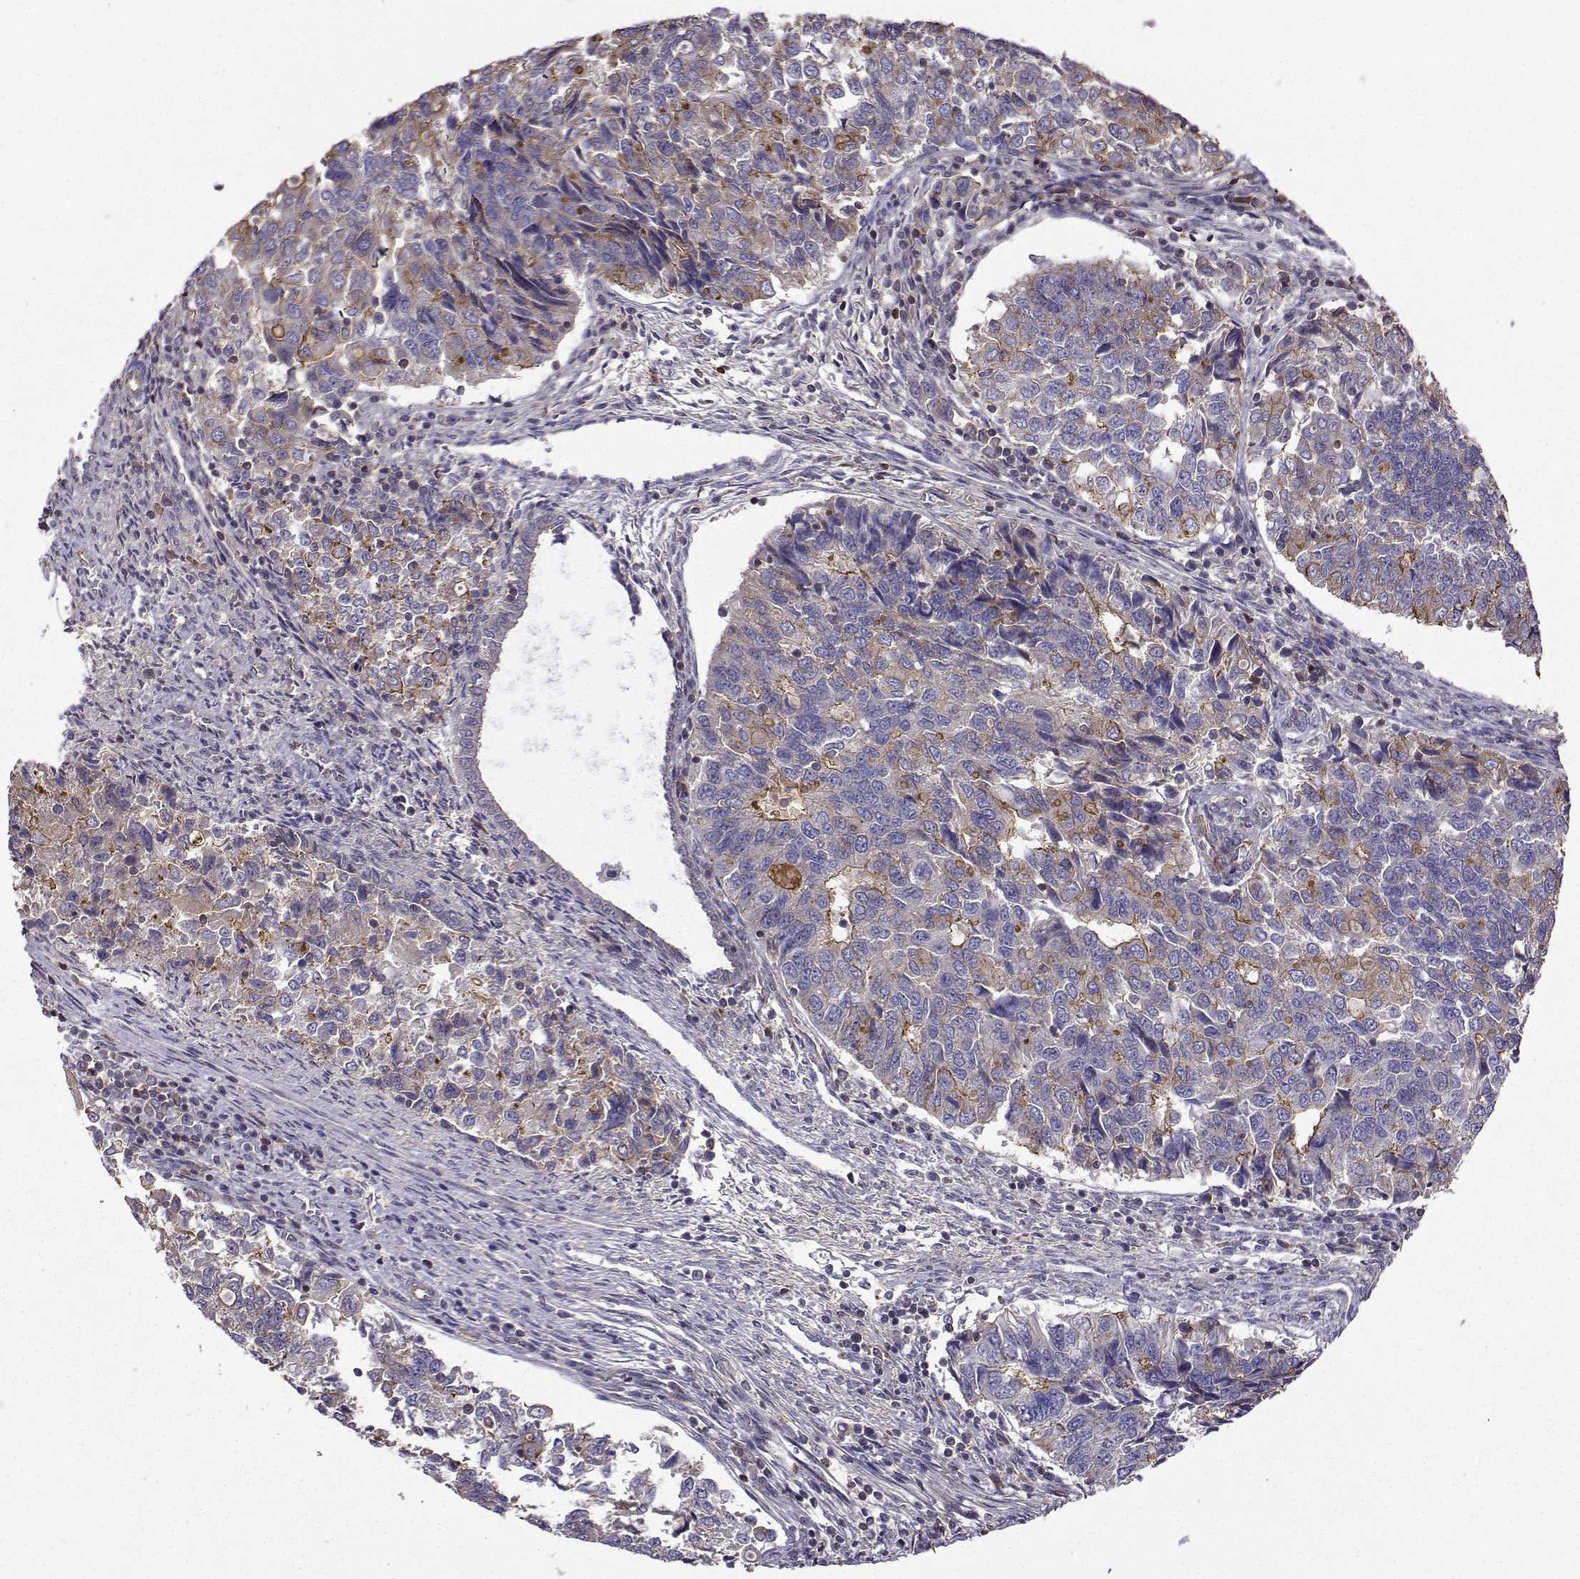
{"staining": {"intensity": "strong", "quantity": "<25%", "location": "cytoplasmic/membranous"}, "tissue": "endometrial cancer", "cell_type": "Tumor cells", "image_type": "cancer", "snomed": [{"axis": "morphology", "description": "Adenocarcinoma, NOS"}, {"axis": "topography", "description": "Endometrium"}], "caption": "High-power microscopy captured an IHC photomicrograph of adenocarcinoma (endometrial), revealing strong cytoplasmic/membranous positivity in approximately <25% of tumor cells.", "gene": "ITGB8", "patient": {"sex": "female", "age": 43}}